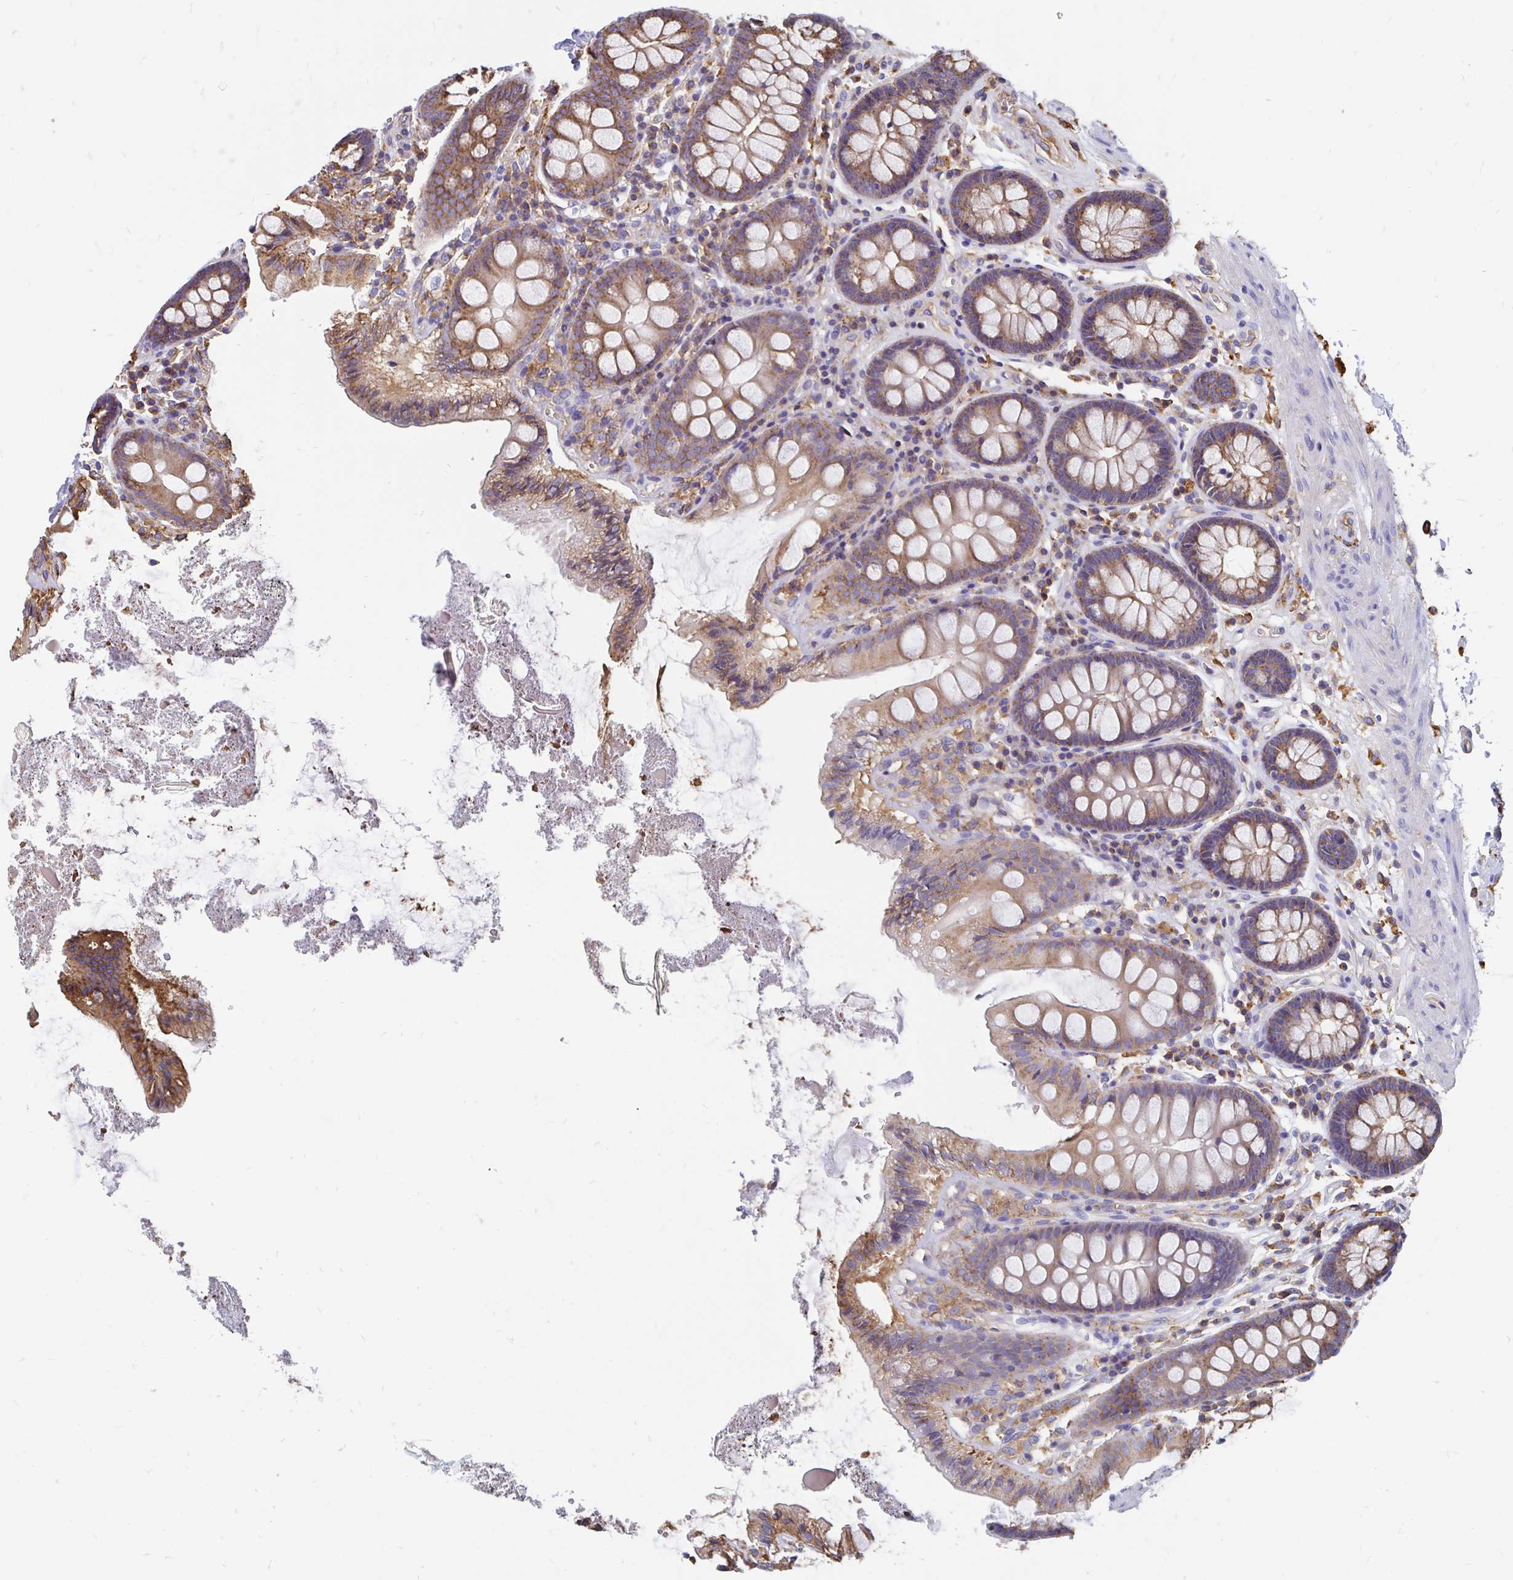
{"staining": {"intensity": "moderate", "quantity": ">75%", "location": "cytoplasmic/membranous"}, "tissue": "colon", "cell_type": "Endothelial cells", "image_type": "normal", "snomed": [{"axis": "morphology", "description": "Normal tissue, NOS"}, {"axis": "topography", "description": "Colon"}], "caption": "Brown immunohistochemical staining in unremarkable colon shows moderate cytoplasmic/membranous expression in about >75% of endothelial cells.", "gene": "CLTC", "patient": {"sex": "male", "age": 84}}